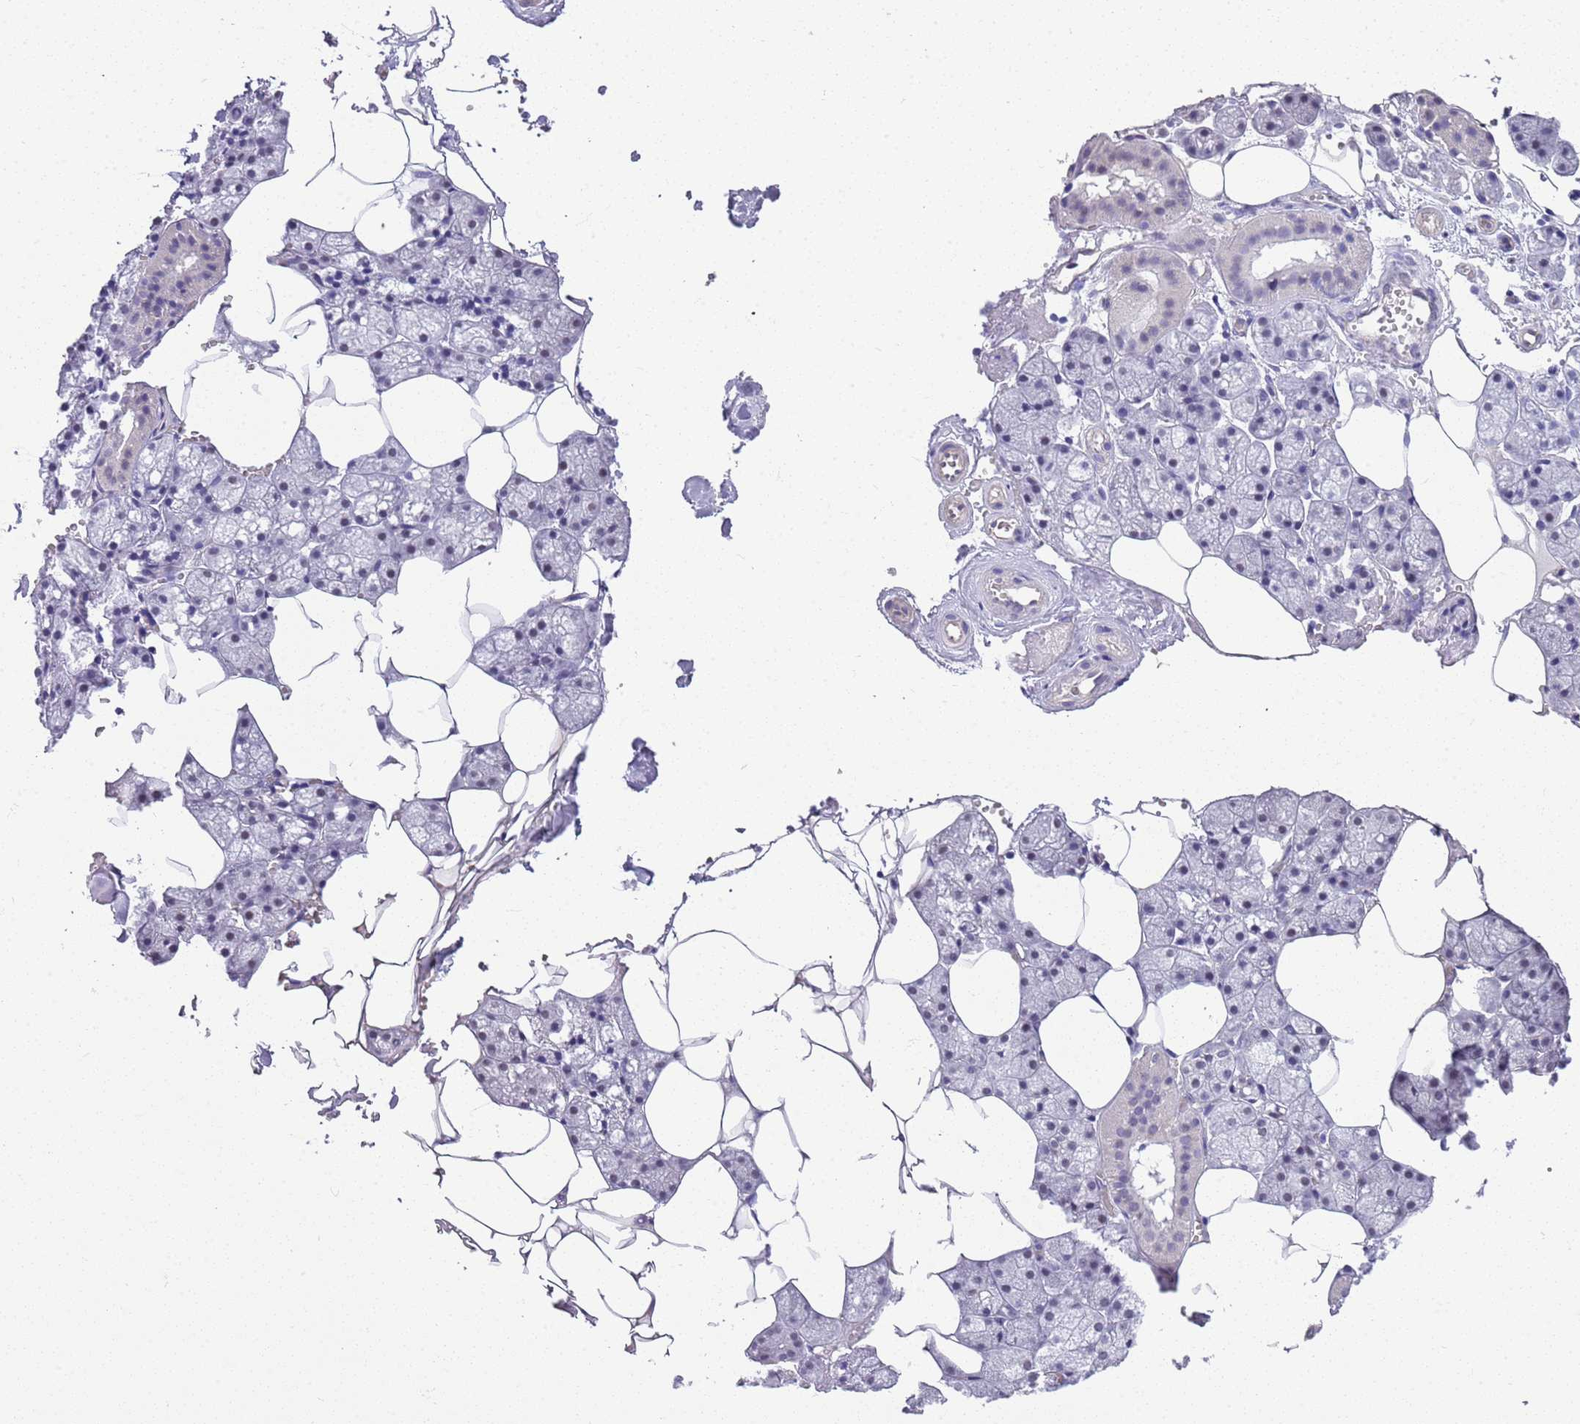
{"staining": {"intensity": "negative", "quantity": "none", "location": "none"}, "tissue": "salivary gland", "cell_type": "Glandular cells", "image_type": "normal", "snomed": [{"axis": "morphology", "description": "Normal tissue, NOS"}, {"axis": "topography", "description": "Salivary gland"}], "caption": "IHC of unremarkable salivary gland demonstrates no staining in glandular cells.", "gene": "CTRC", "patient": {"sex": "male", "age": 62}}